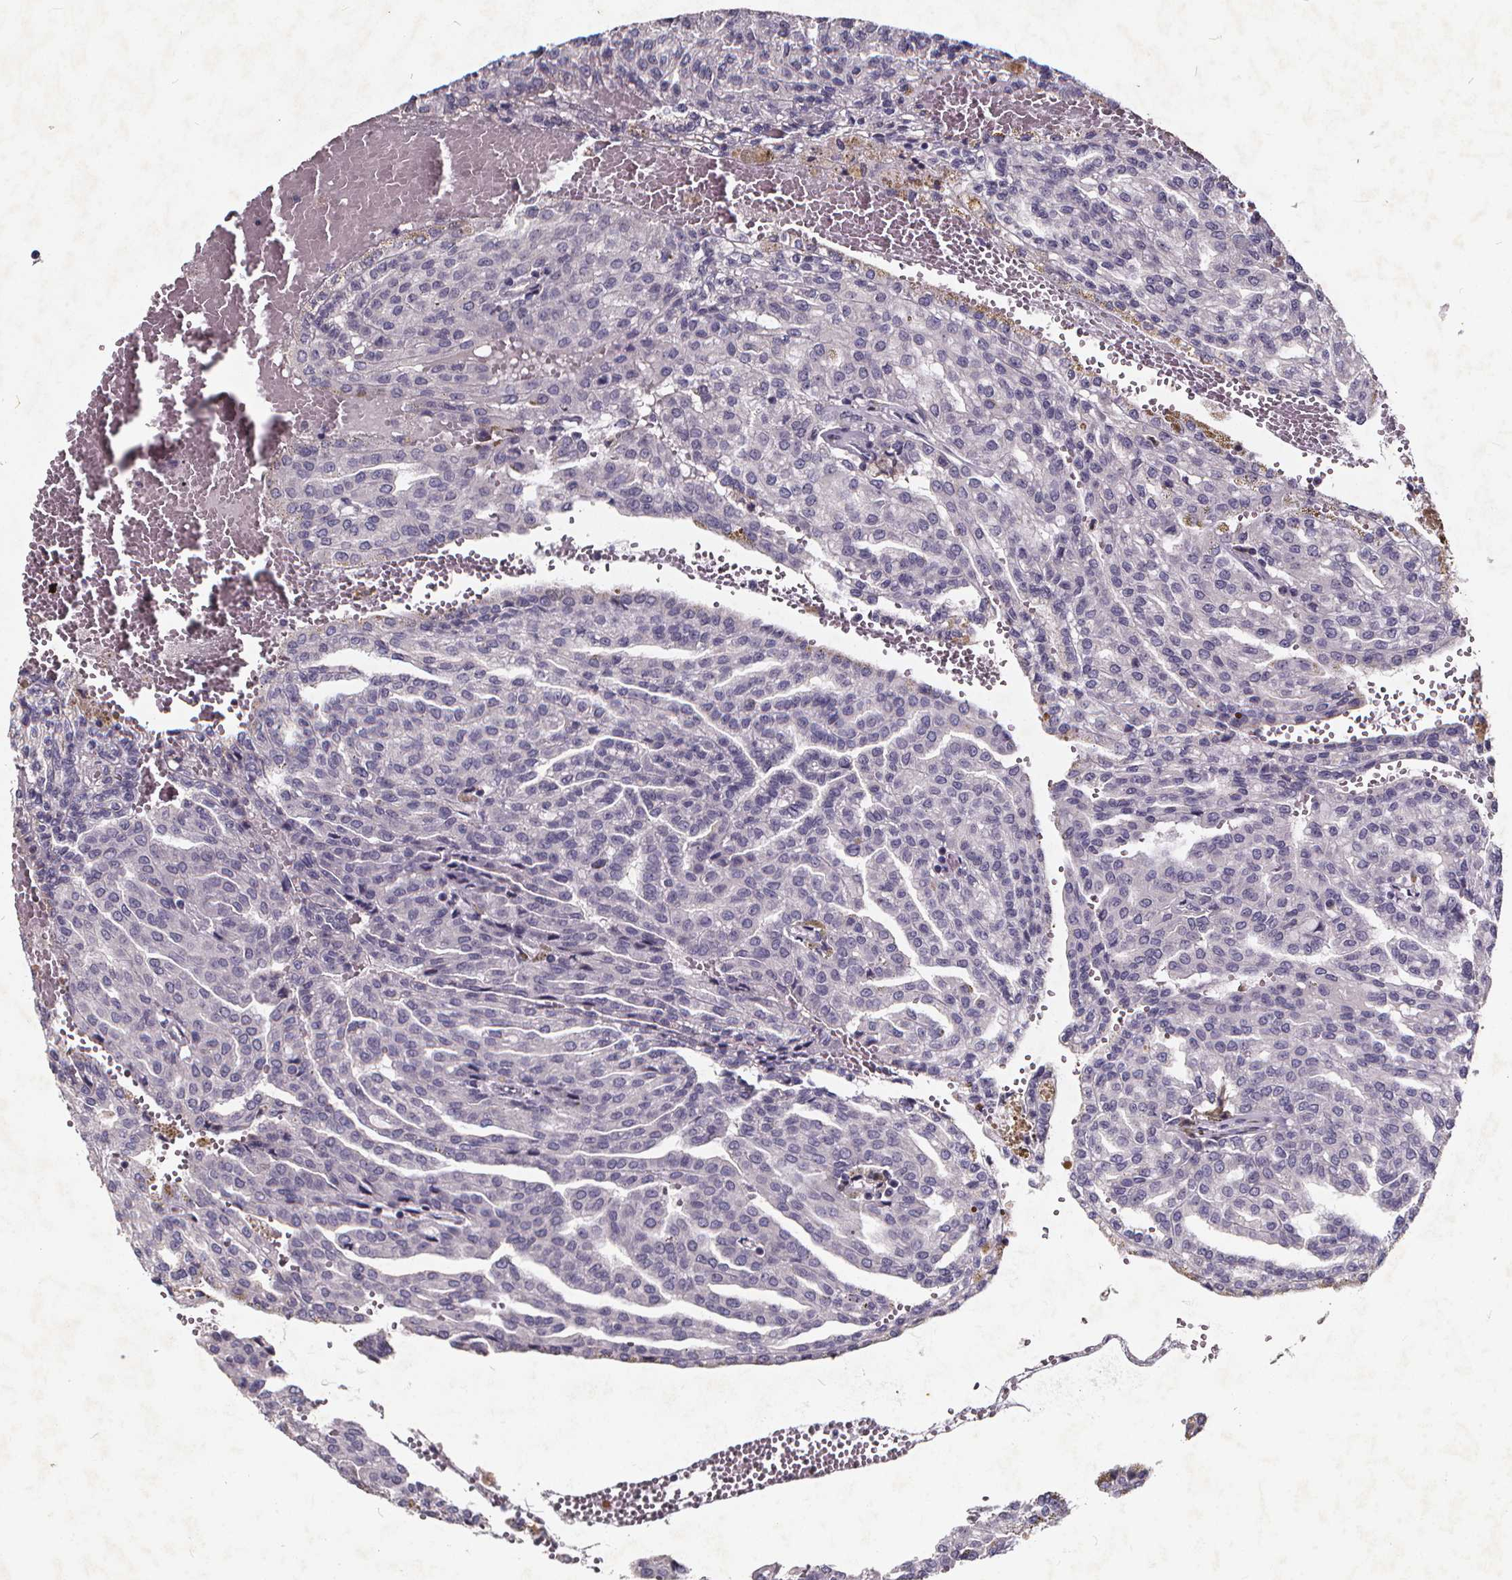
{"staining": {"intensity": "negative", "quantity": "none", "location": "none"}, "tissue": "renal cancer", "cell_type": "Tumor cells", "image_type": "cancer", "snomed": [{"axis": "morphology", "description": "Adenocarcinoma, NOS"}, {"axis": "topography", "description": "Kidney"}], "caption": "Immunohistochemistry image of renal cancer stained for a protein (brown), which demonstrates no staining in tumor cells.", "gene": "TSPAN14", "patient": {"sex": "male", "age": 63}}